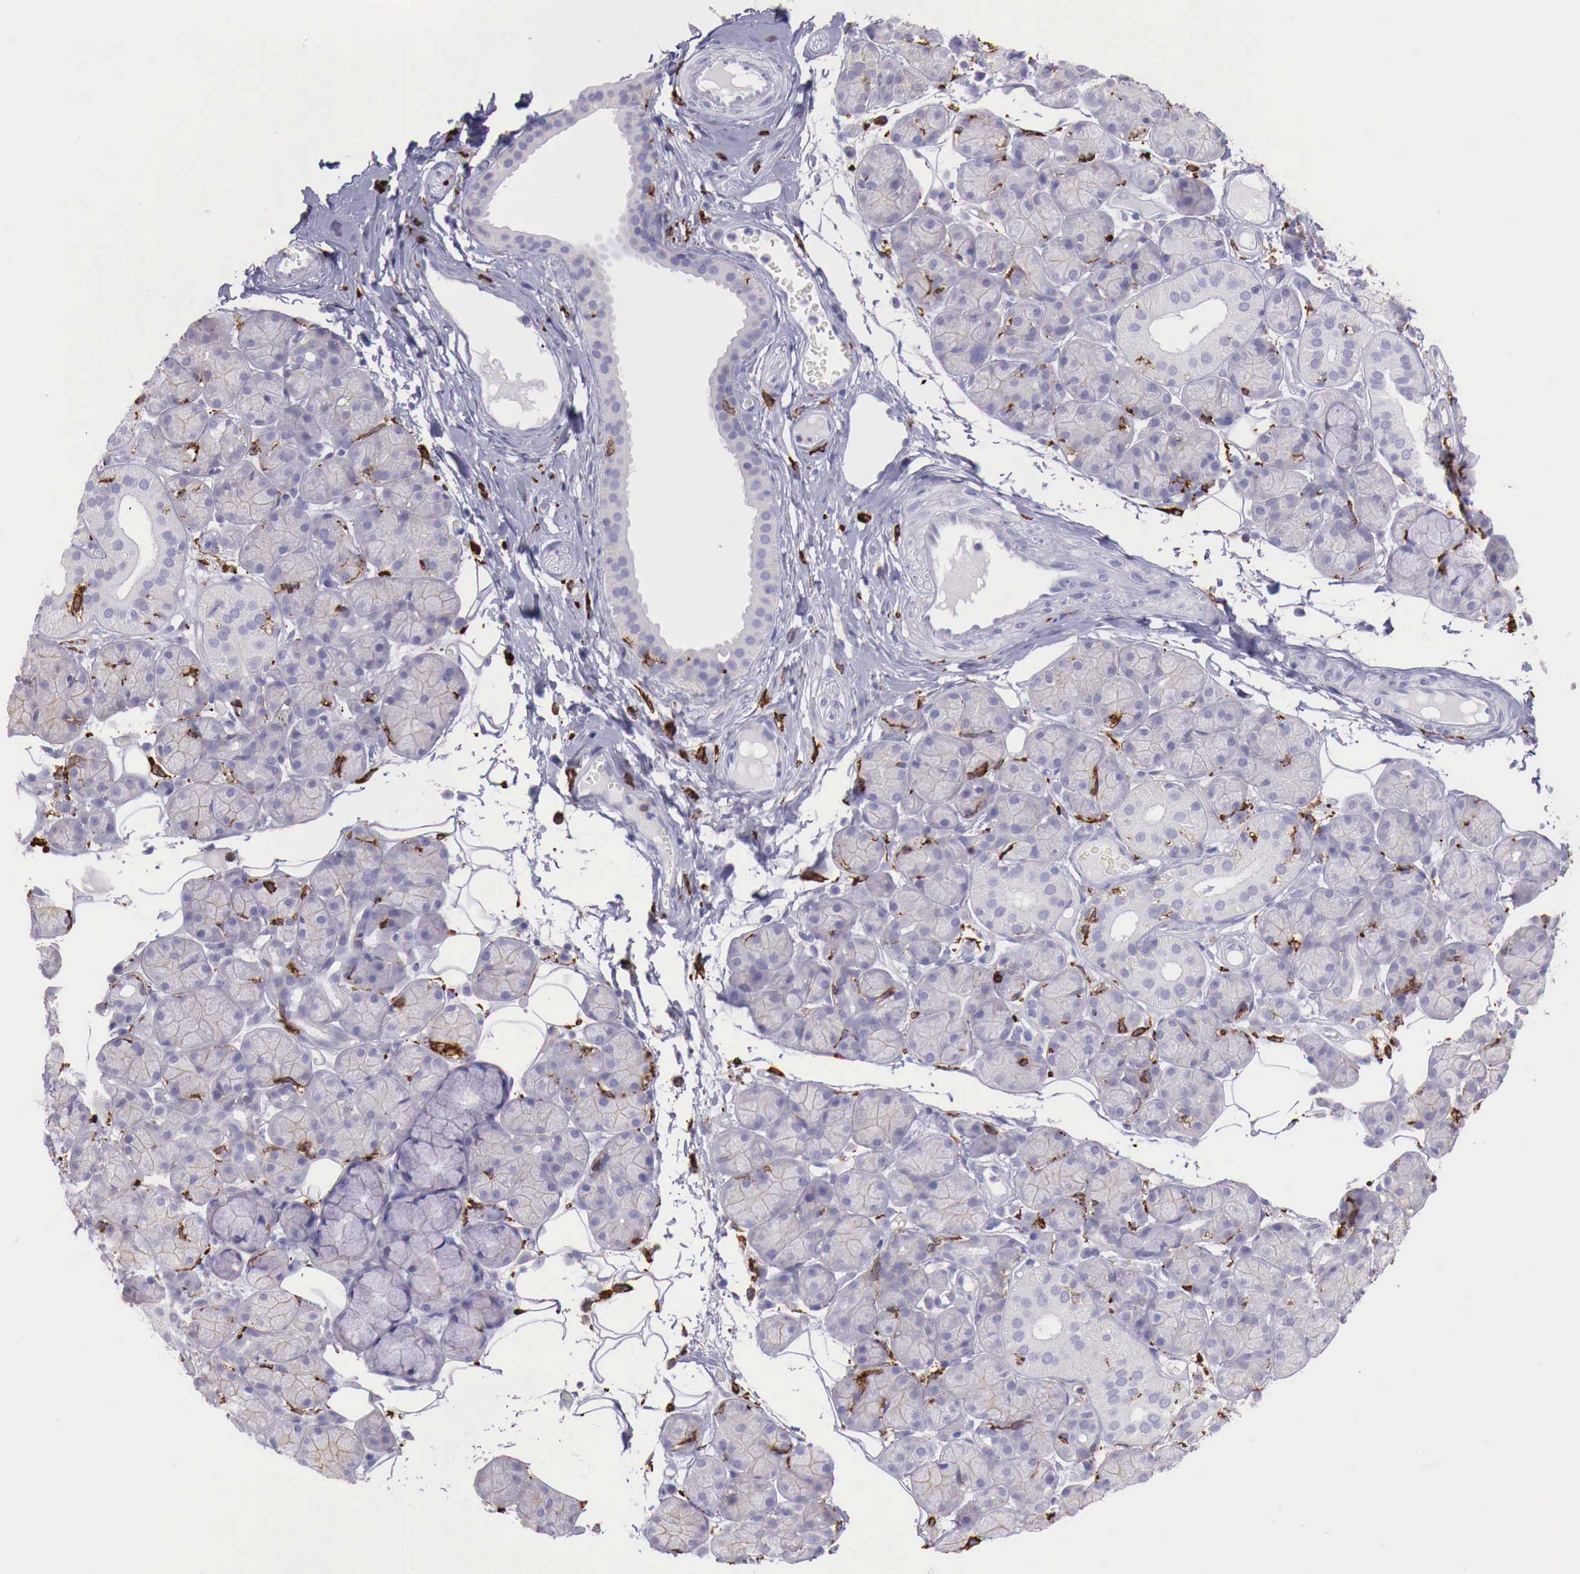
{"staining": {"intensity": "negative", "quantity": "none", "location": "none"}, "tissue": "salivary gland", "cell_type": "Glandular cells", "image_type": "normal", "snomed": [{"axis": "morphology", "description": "Normal tissue, NOS"}, {"axis": "topography", "description": "Salivary gland"}], "caption": "DAB (3,3'-diaminobenzidine) immunohistochemical staining of normal salivary gland demonstrates no significant positivity in glandular cells.", "gene": "MSR1", "patient": {"sex": "male", "age": 54}}